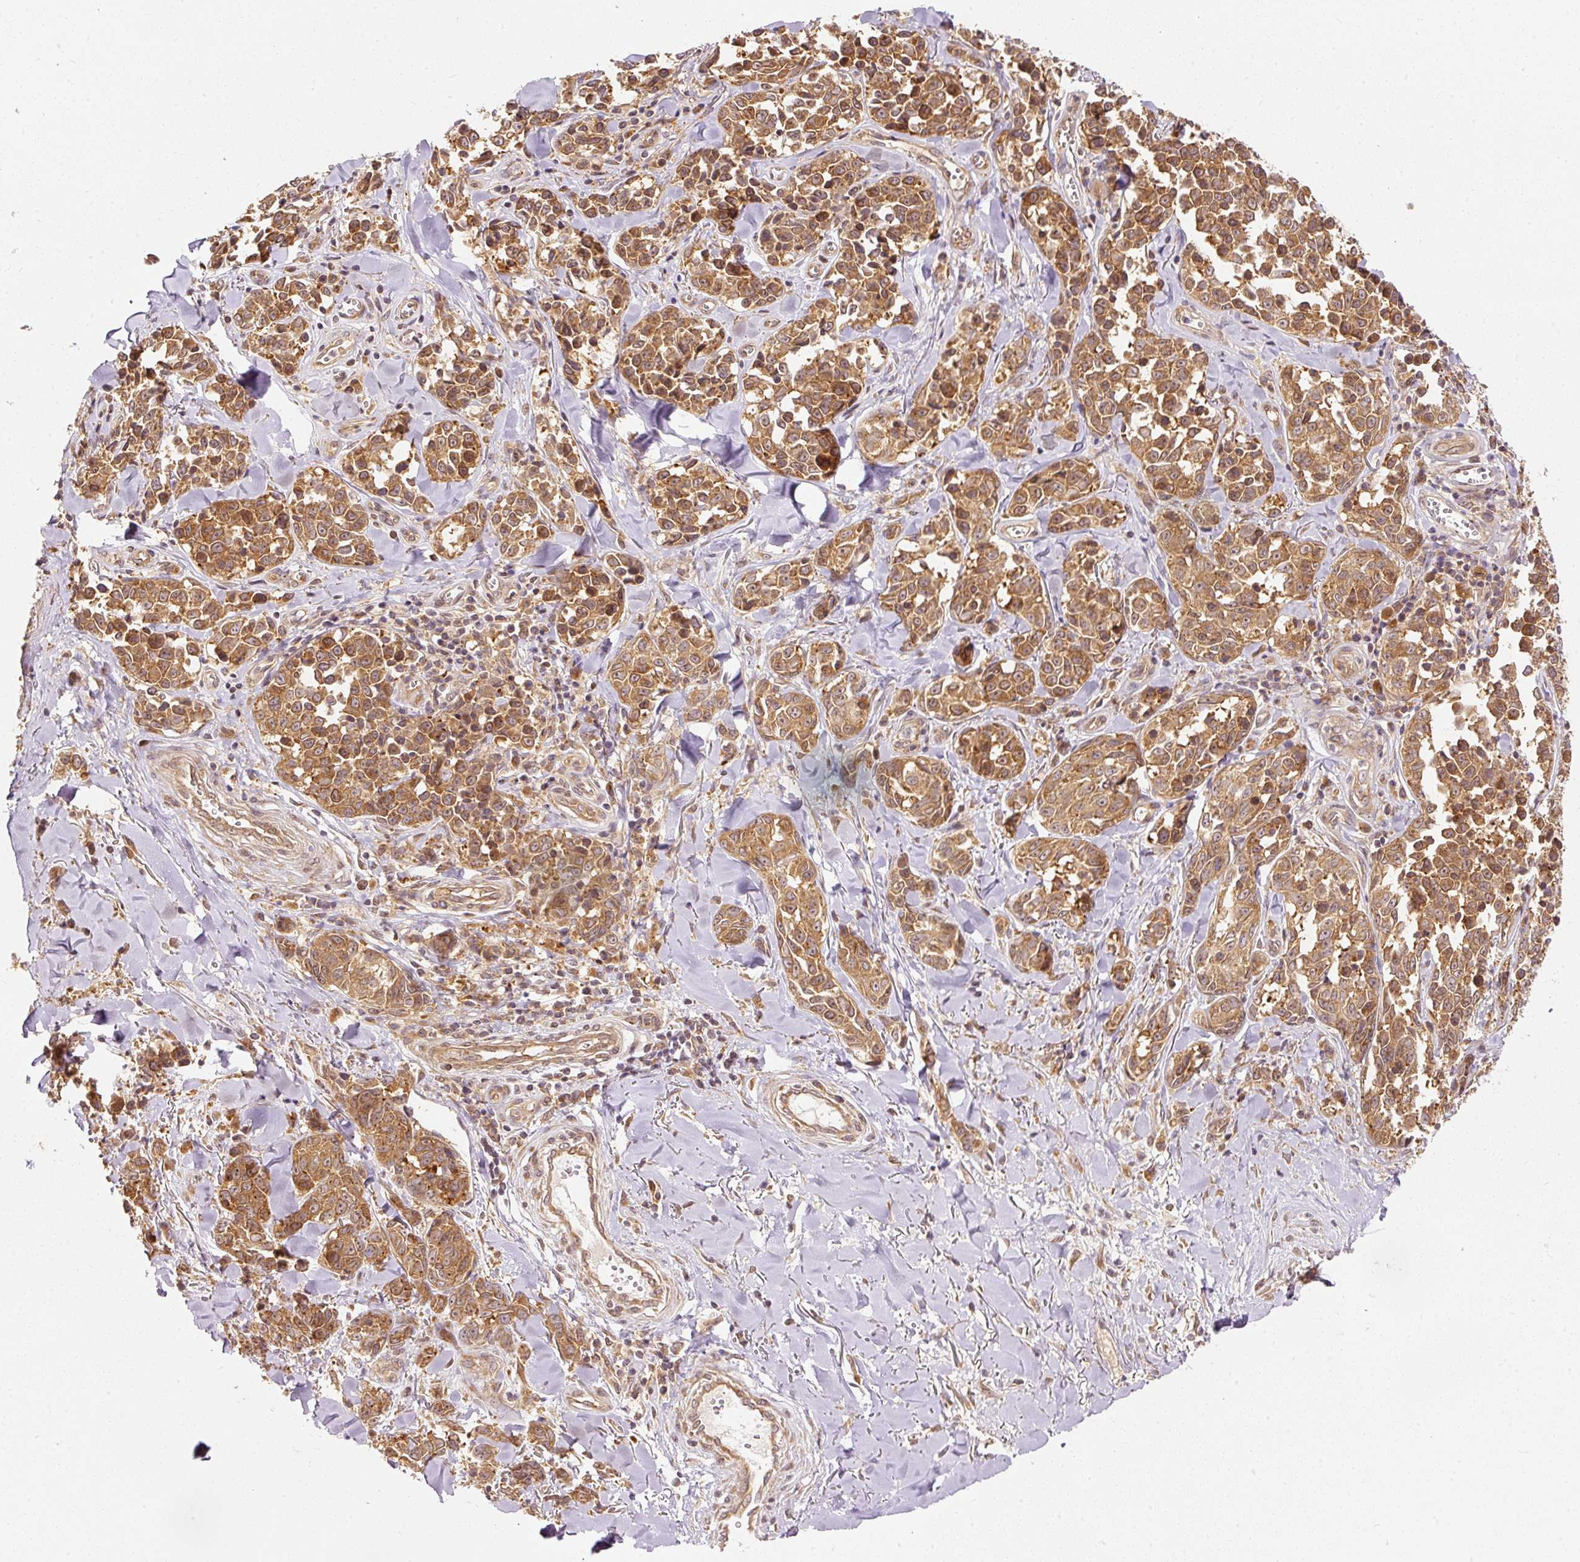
{"staining": {"intensity": "moderate", "quantity": ">75%", "location": "cytoplasmic/membranous"}, "tissue": "melanoma", "cell_type": "Tumor cells", "image_type": "cancer", "snomed": [{"axis": "morphology", "description": "Malignant melanoma, NOS"}, {"axis": "topography", "description": "Skin"}], "caption": "Immunohistochemistry micrograph of neoplastic tissue: human malignant melanoma stained using immunohistochemistry demonstrates medium levels of moderate protein expression localized specifically in the cytoplasmic/membranous of tumor cells, appearing as a cytoplasmic/membranous brown color.", "gene": "EIF3B", "patient": {"sex": "female", "age": 64}}